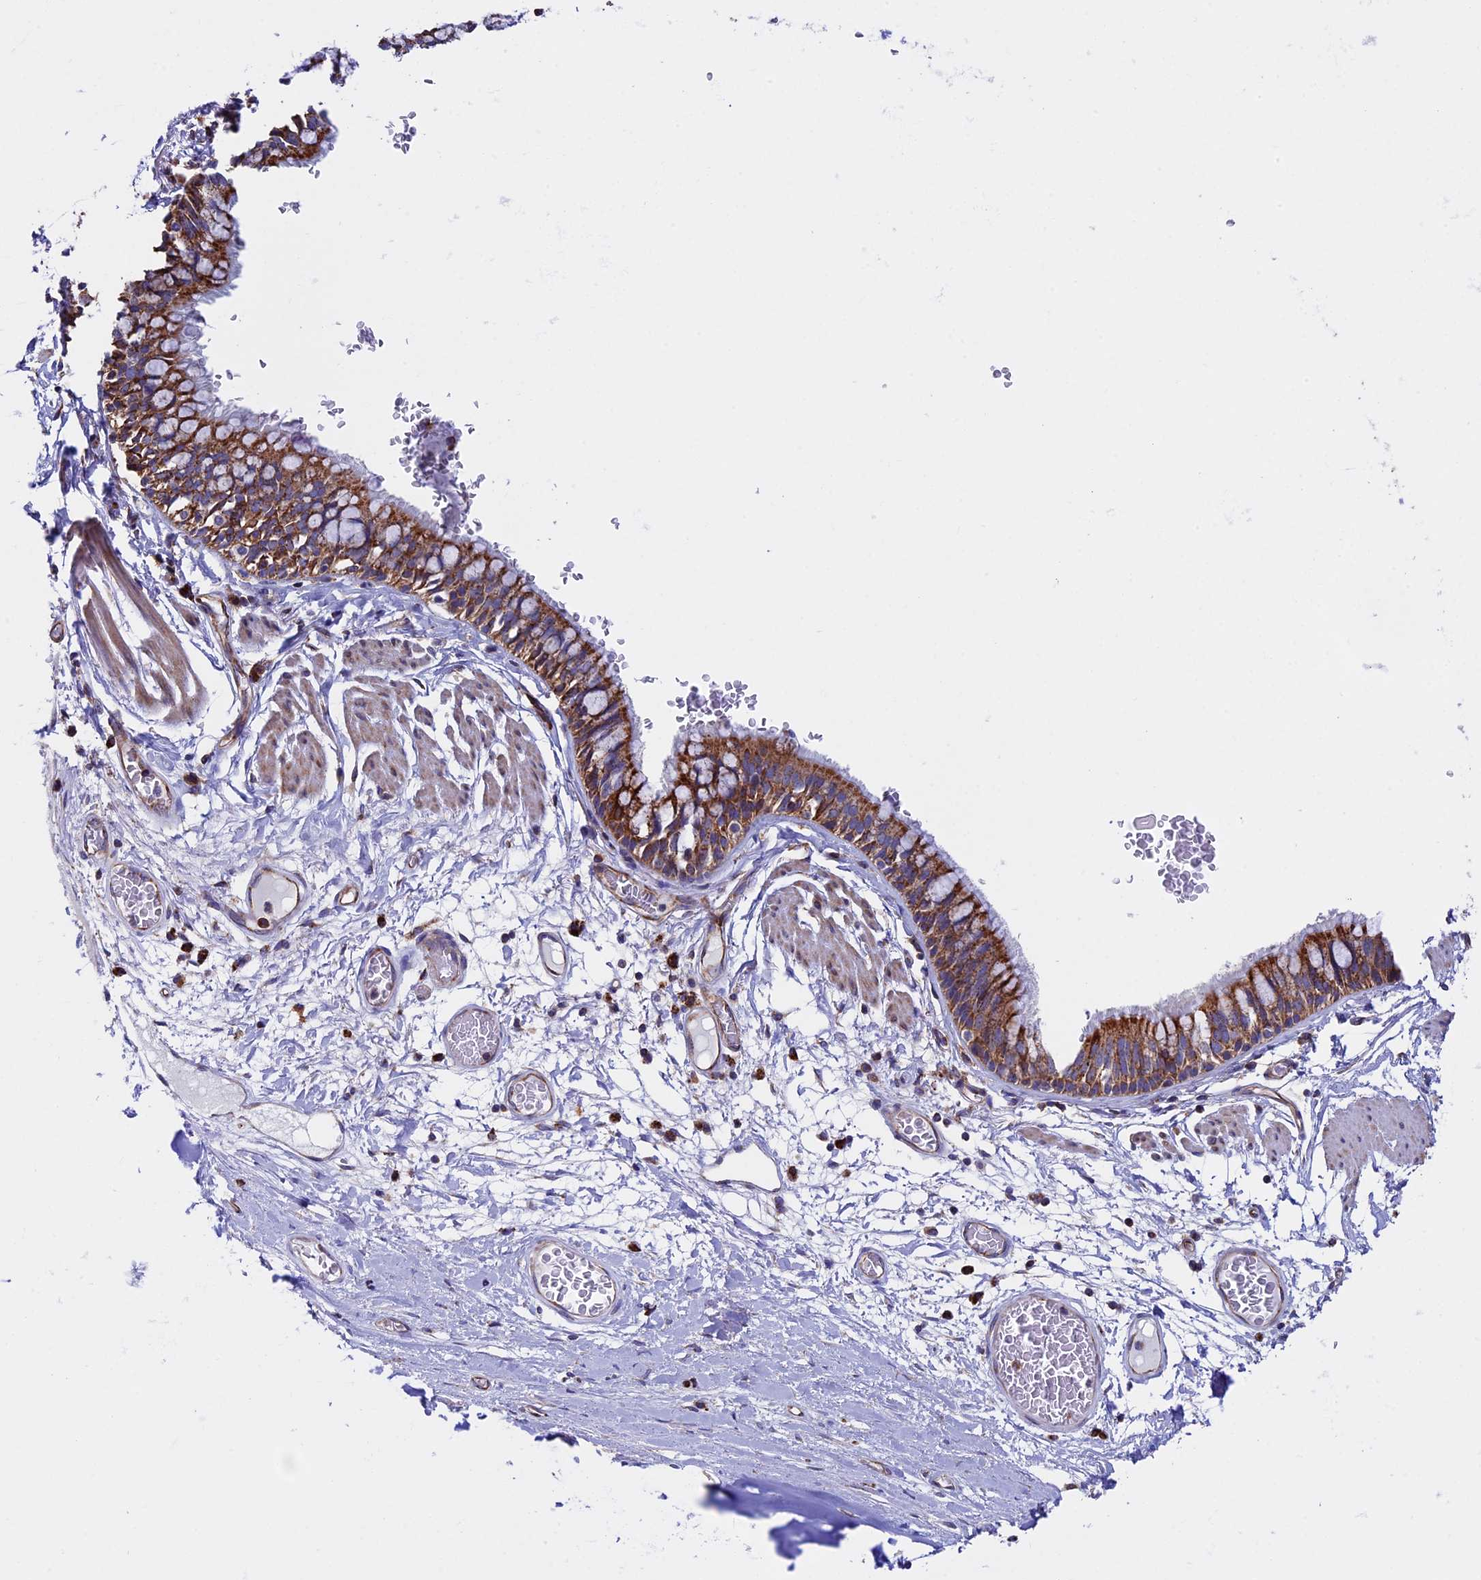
{"staining": {"intensity": "strong", "quantity": ">75%", "location": "cytoplasmic/membranous"}, "tissue": "bronchus", "cell_type": "Respiratory epithelial cells", "image_type": "normal", "snomed": [{"axis": "morphology", "description": "Normal tissue, NOS"}, {"axis": "topography", "description": "Cartilage tissue"}, {"axis": "topography", "description": "Bronchus"}], "caption": "This micrograph shows benign bronchus stained with immunohistochemistry (IHC) to label a protein in brown. The cytoplasmic/membranous of respiratory epithelial cells show strong positivity for the protein. Nuclei are counter-stained blue.", "gene": "SLC9A5", "patient": {"sex": "female", "age": 36}}